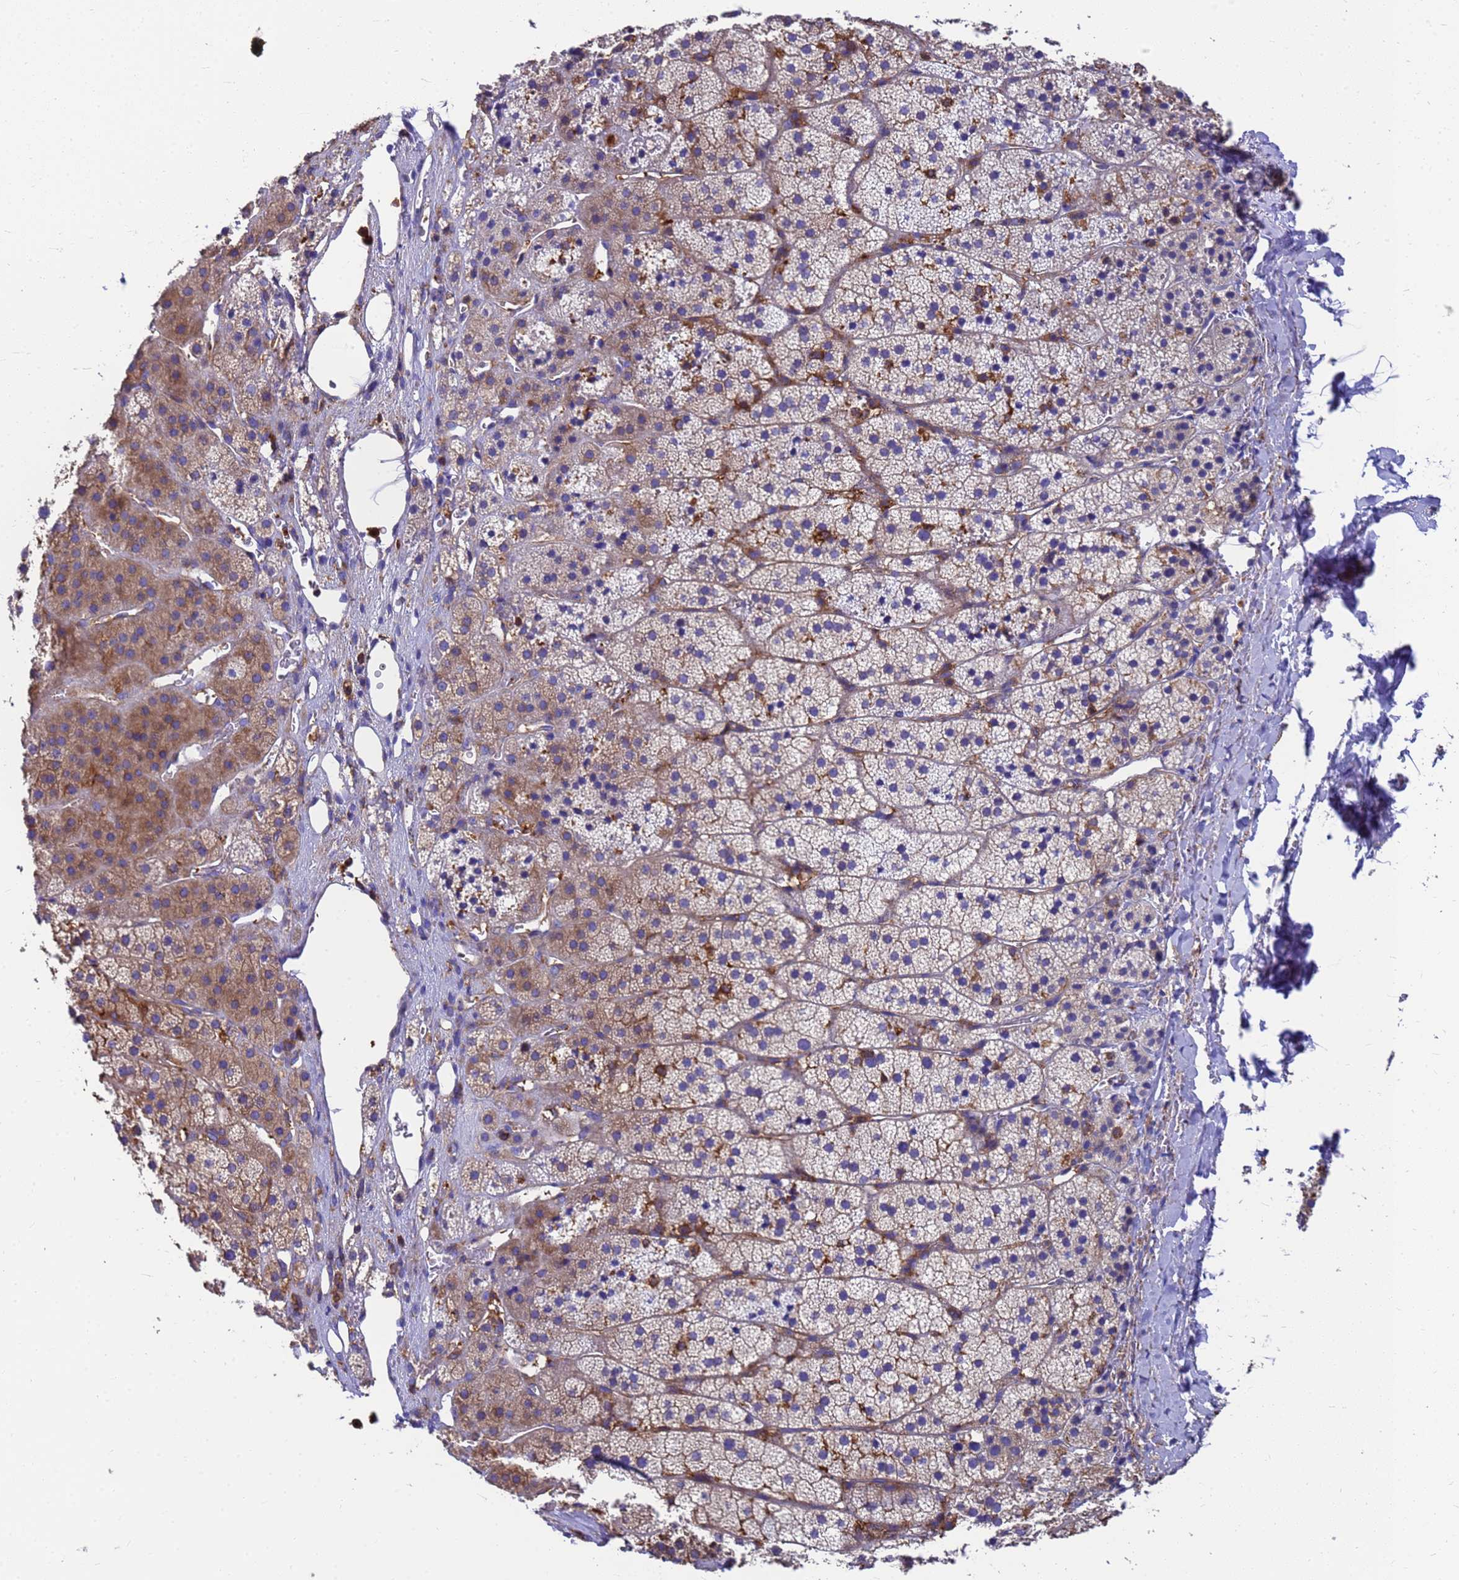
{"staining": {"intensity": "moderate", "quantity": "<25%", "location": "cytoplasmic/membranous"}, "tissue": "adrenal gland", "cell_type": "Glandular cells", "image_type": "normal", "snomed": [{"axis": "morphology", "description": "Normal tissue, NOS"}, {"axis": "topography", "description": "Adrenal gland"}], "caption": "IHC photomicrograph of normal human adrenal gland stained for a protein (brown), which exhibits low levels of moderate cytoplasmic/membranous positivity in about <25% of glandular cells.", "gene": "ZNF235", "patient": {"sex": "female", "age": 44}}